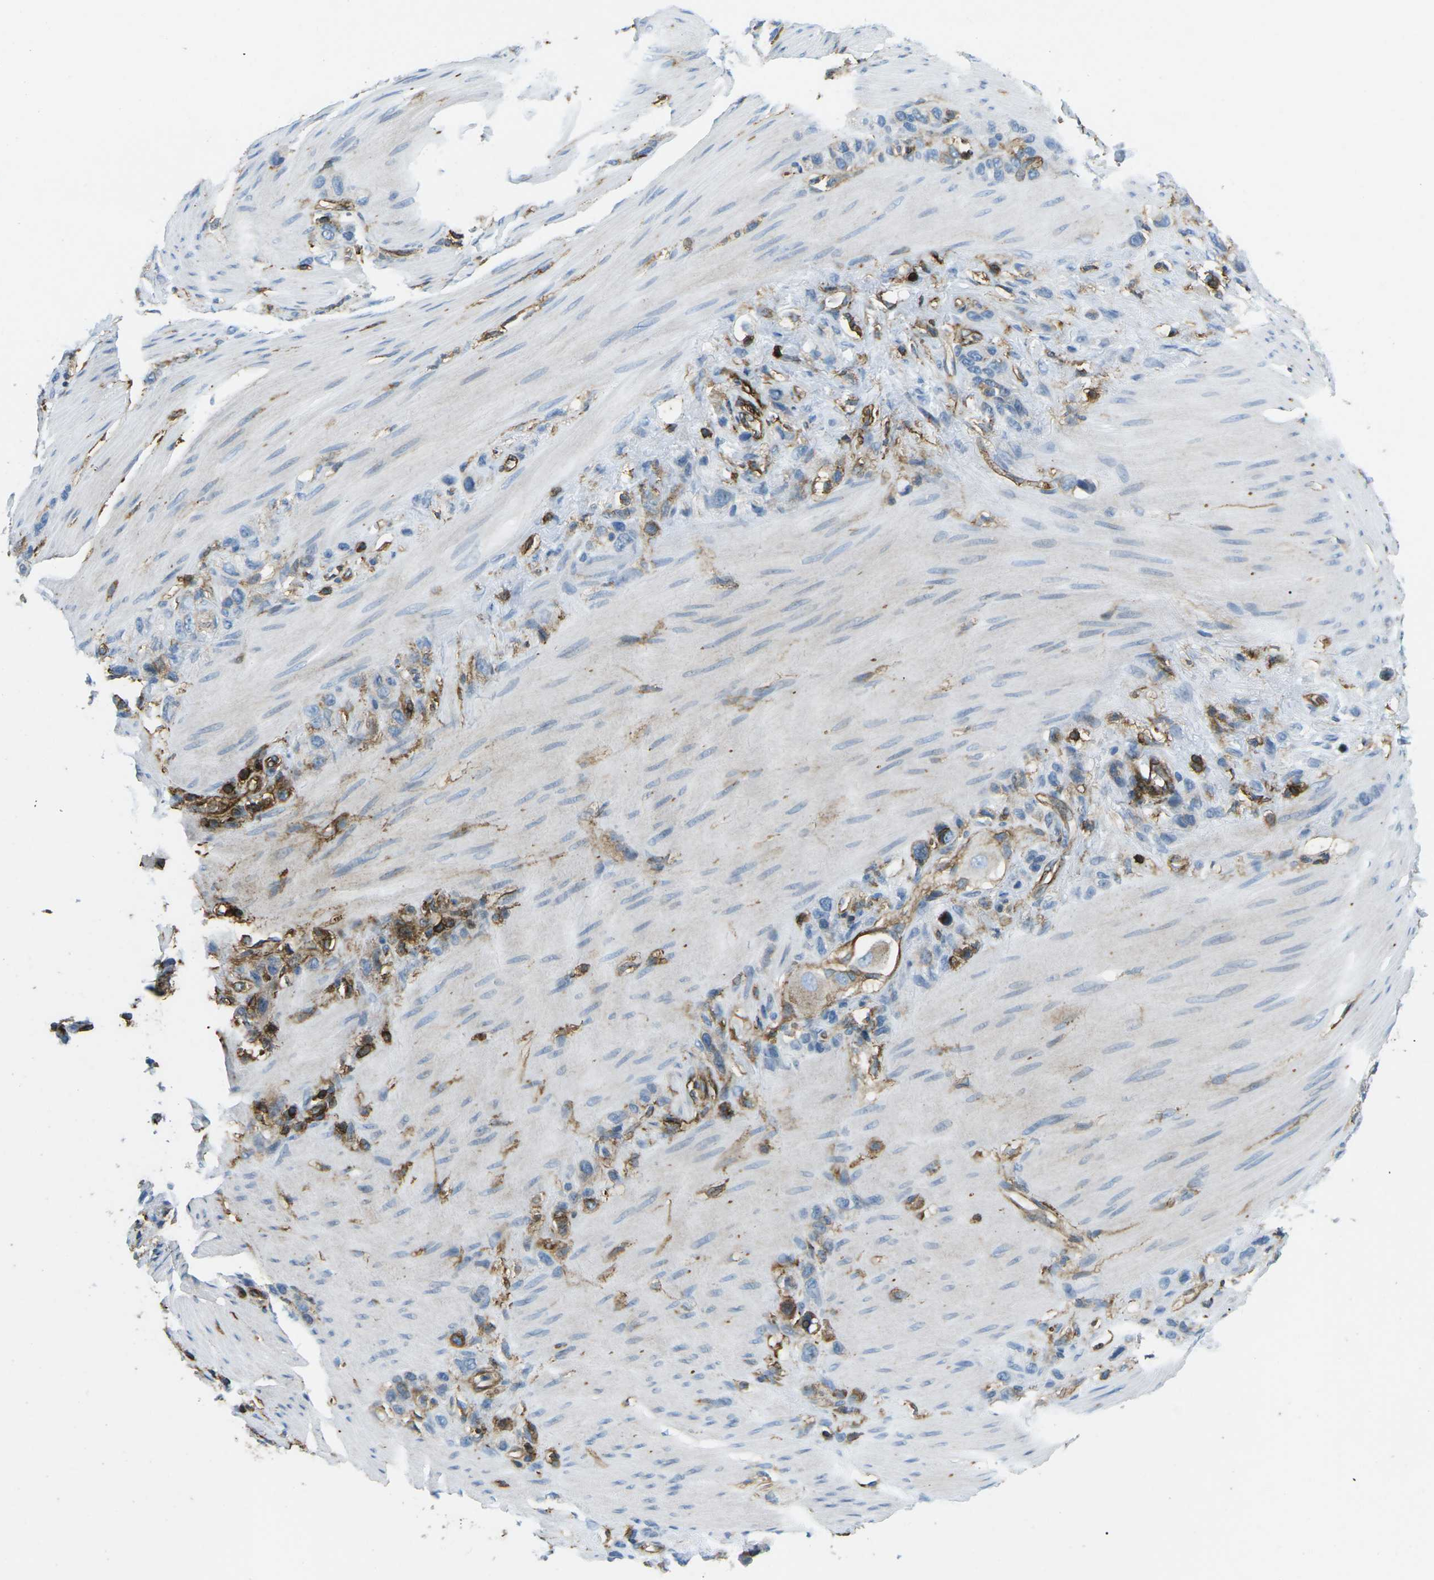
{"staining": {"intensity": "moderate", "quantity": "<25%", "location": "cytoplasmic/membranous"}, "tissue": "stomach cancer", "cell_type": "Tumor cells", "image_type": "cancer", "snomed": [{"axis": "morphology", "description": "Adenocarcinoma, NOS"}, {"axis": "morphology", "description": "Adenocarcinoma, High grade"}, {"axis": "topography", "description": "Stomach, upper"}, {"axis": "topography", "description": "Stomach, lower"}], "caption": "High-power microscopy captured an immunohistochemistry (IHC) photomicrograph of high-grade adenocarcinoma (stomach), revealing moderate cytoplasmic/membranous expression in approximately <25% of tumor cells.", "gene": "HLA-B", "patient": {"sex": "female", "age": 65}}